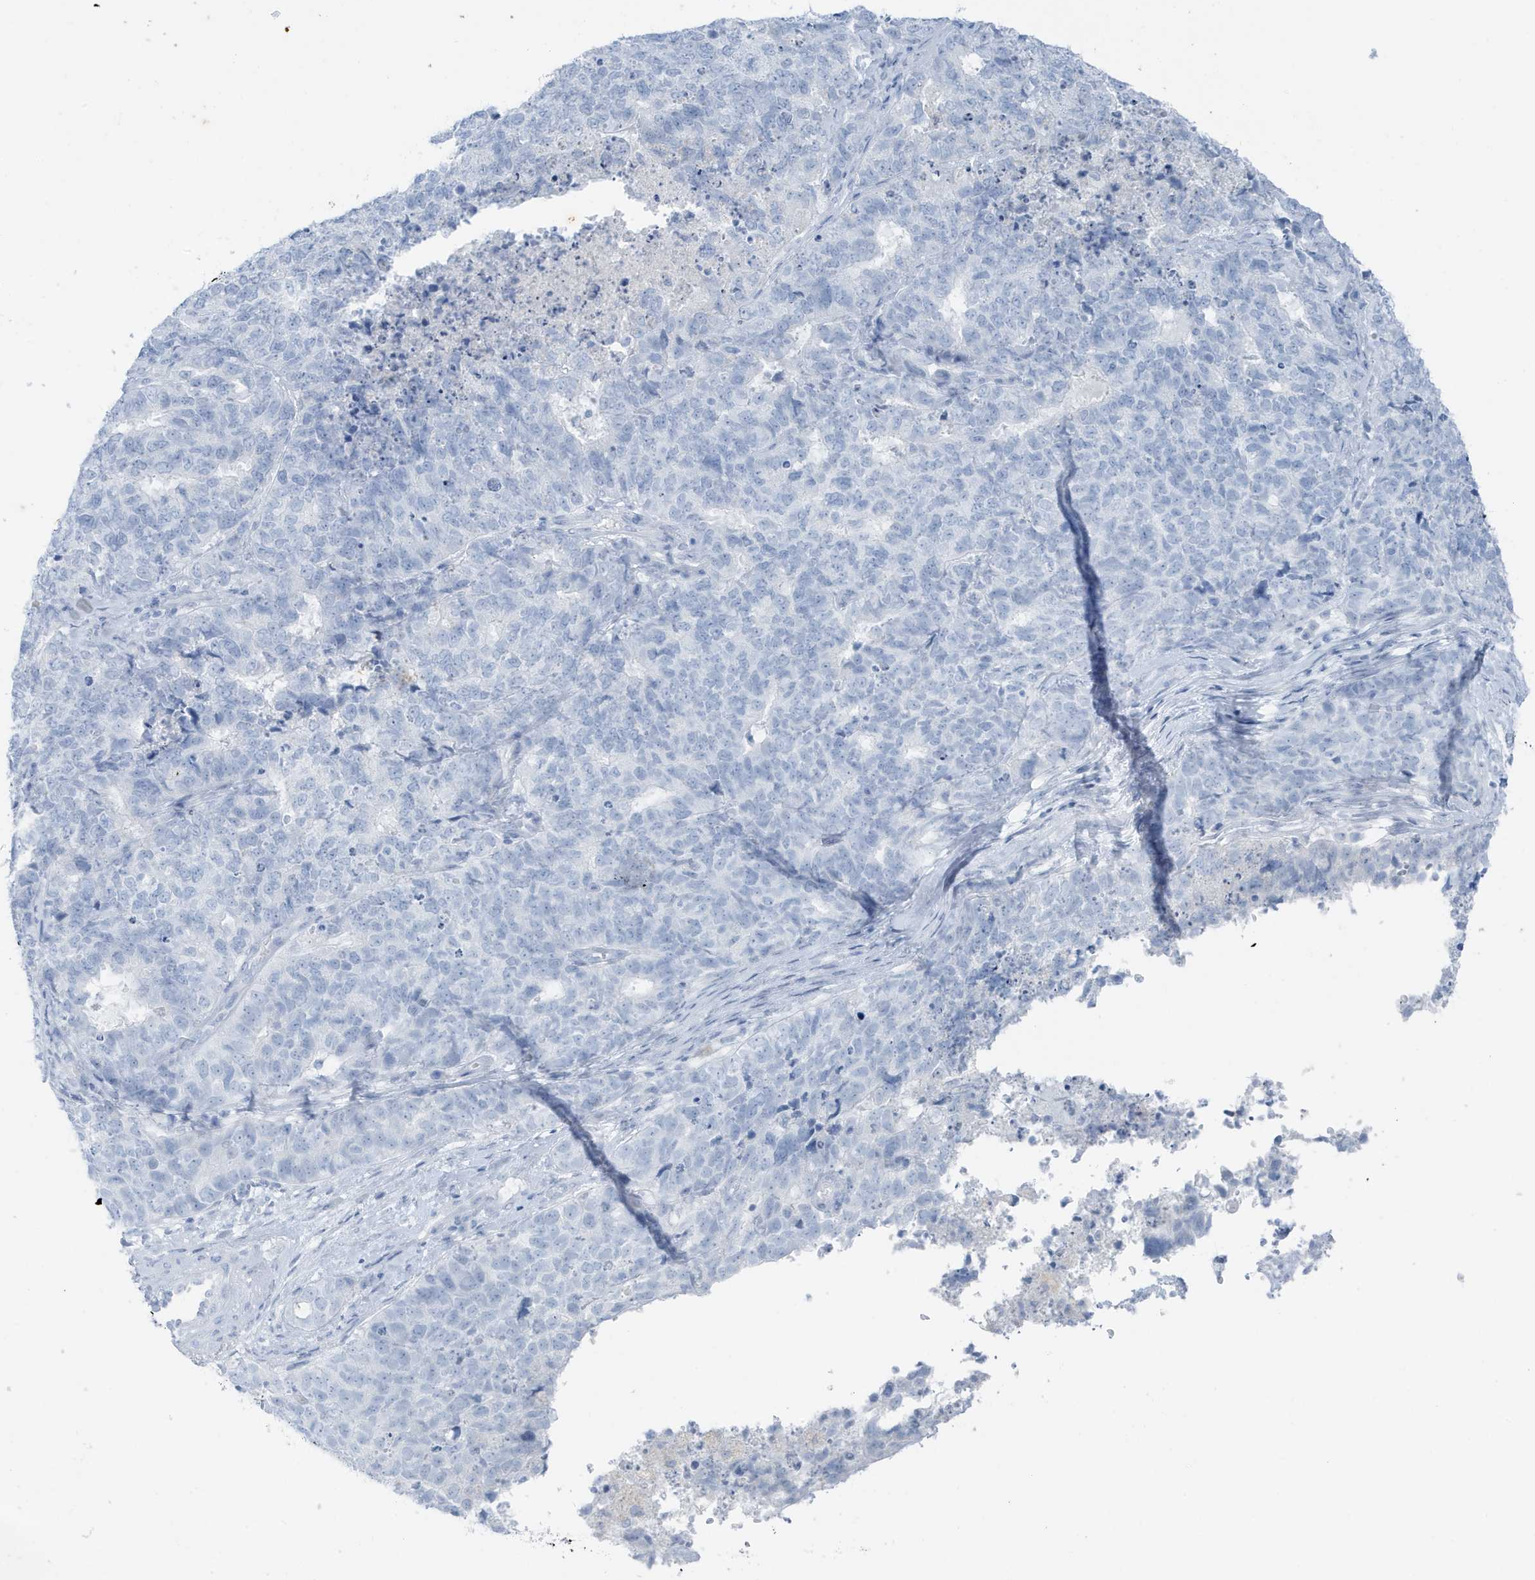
{"staining": {"intensity": "negative", "quantity": "none", "location": "none"}, "tissue": "cervical cancer", "cell_type": "Tumor cells", "image_type": "cancer", "snomed": [{"axis": "morphology", "description": "Squamous cell carcinoma, NOS"}, {"axis": "topography", "description": "Cervix"}], "caption": "Human cervical squamous cell carcinoma stained for a protein using immunohistochemistry (IHC) exhibits no positivity in tumor cells.", "gene": "ZFP64", "patient": {"sex": "female", "age": 63}}